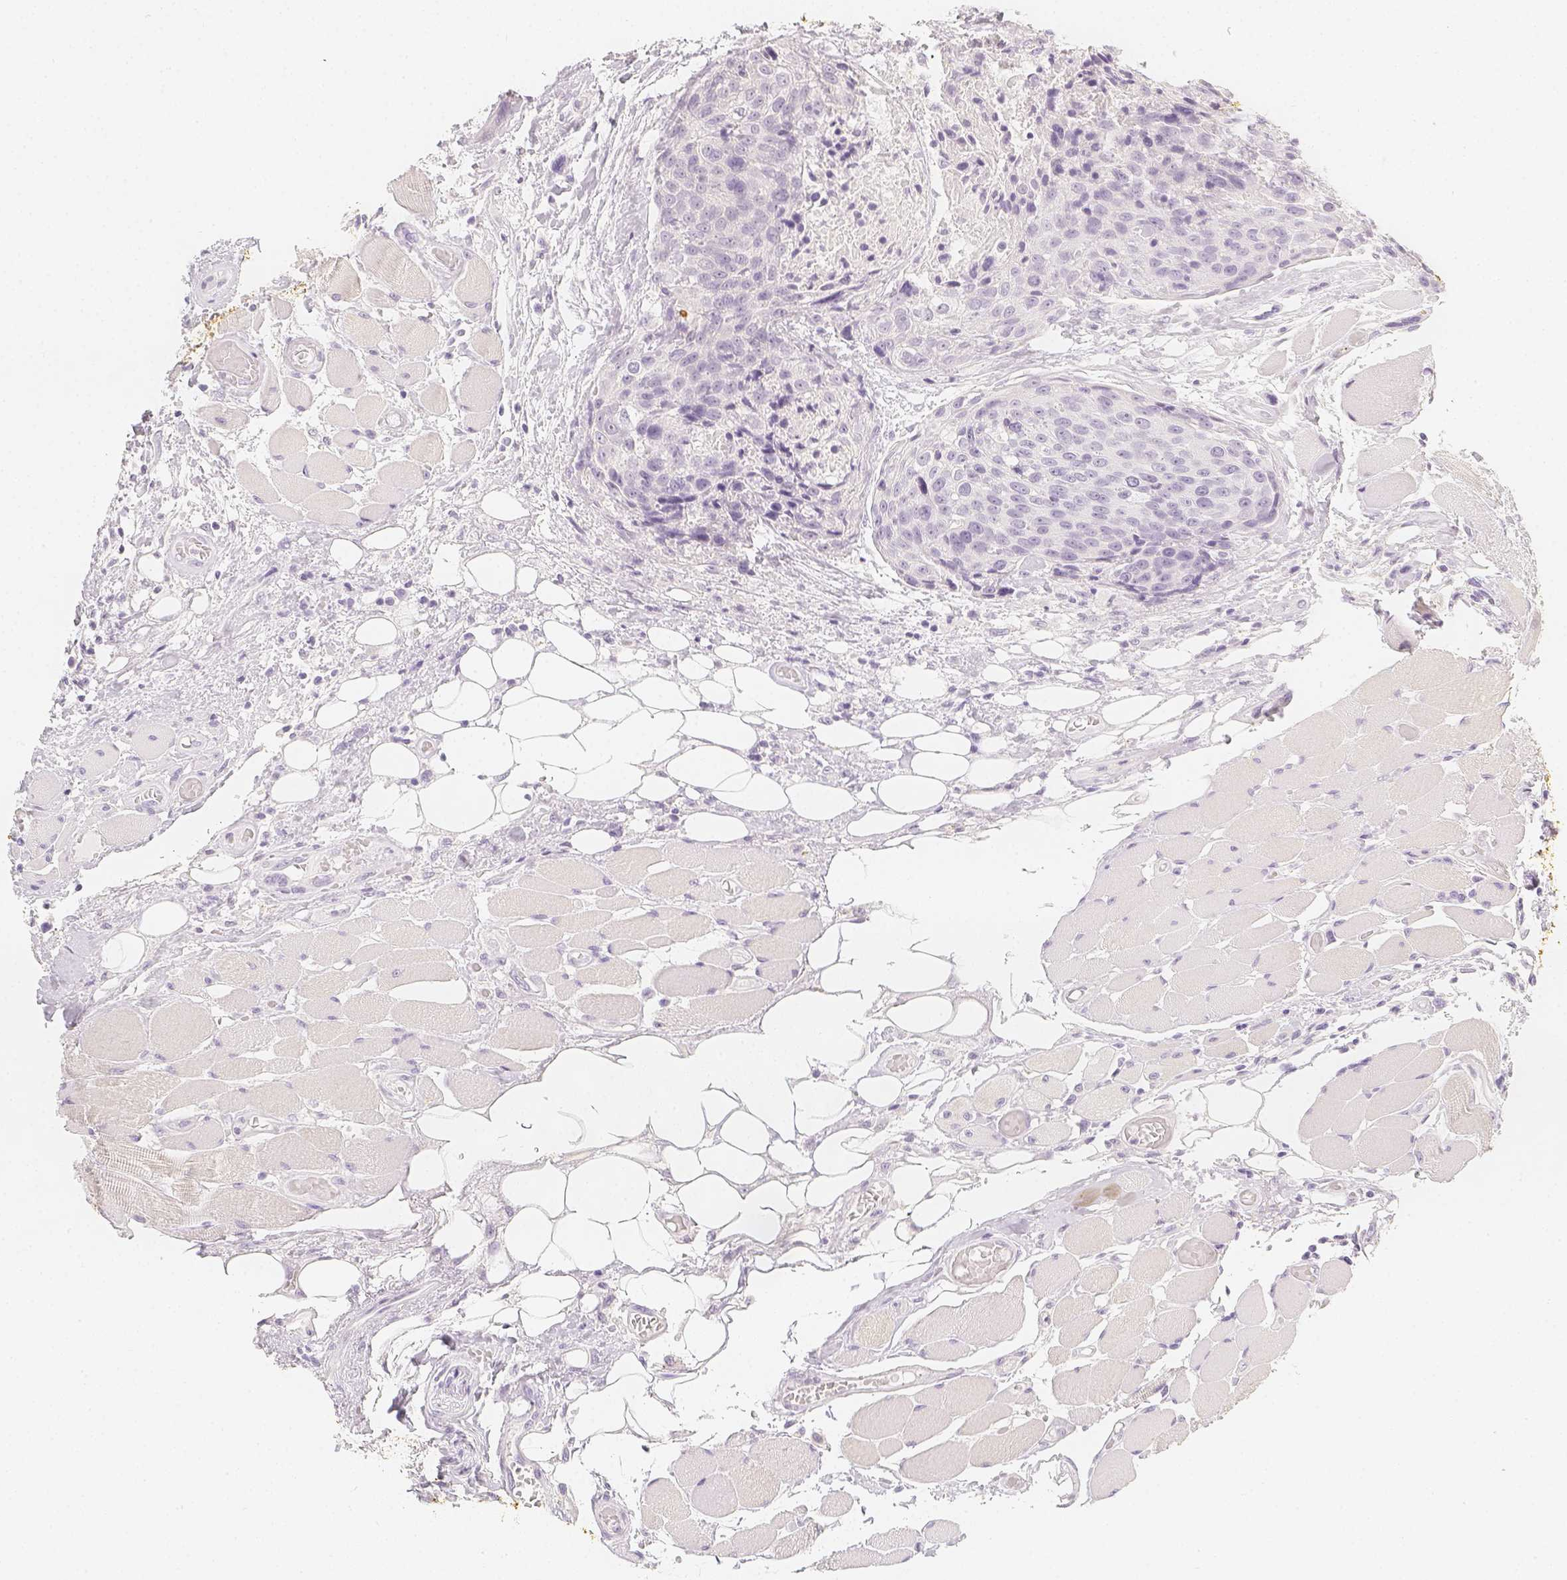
{"staining": {"intensity": "negative", "quantity": "none", "location": "none"}, "tissue": "head and neck cancer", "cell_type": "Tumor cells", "image_type": "cancer", "snomed": [{"axis": "morphology", "description": "Squamous cell carcinoma, NOS"}, {"axis": "topography", "description": "Oral tissue"}, {"axis": "topography", "description": "Head-Neck"}], "caption": "Immunohistochemistry photomicrograph of head and neck squamous cell carcinoma stained for a protein (brown), which displays no expression in tumor cells.", "gene": "SLC18A1", "patient": {"sex": "male", "age": 64}}